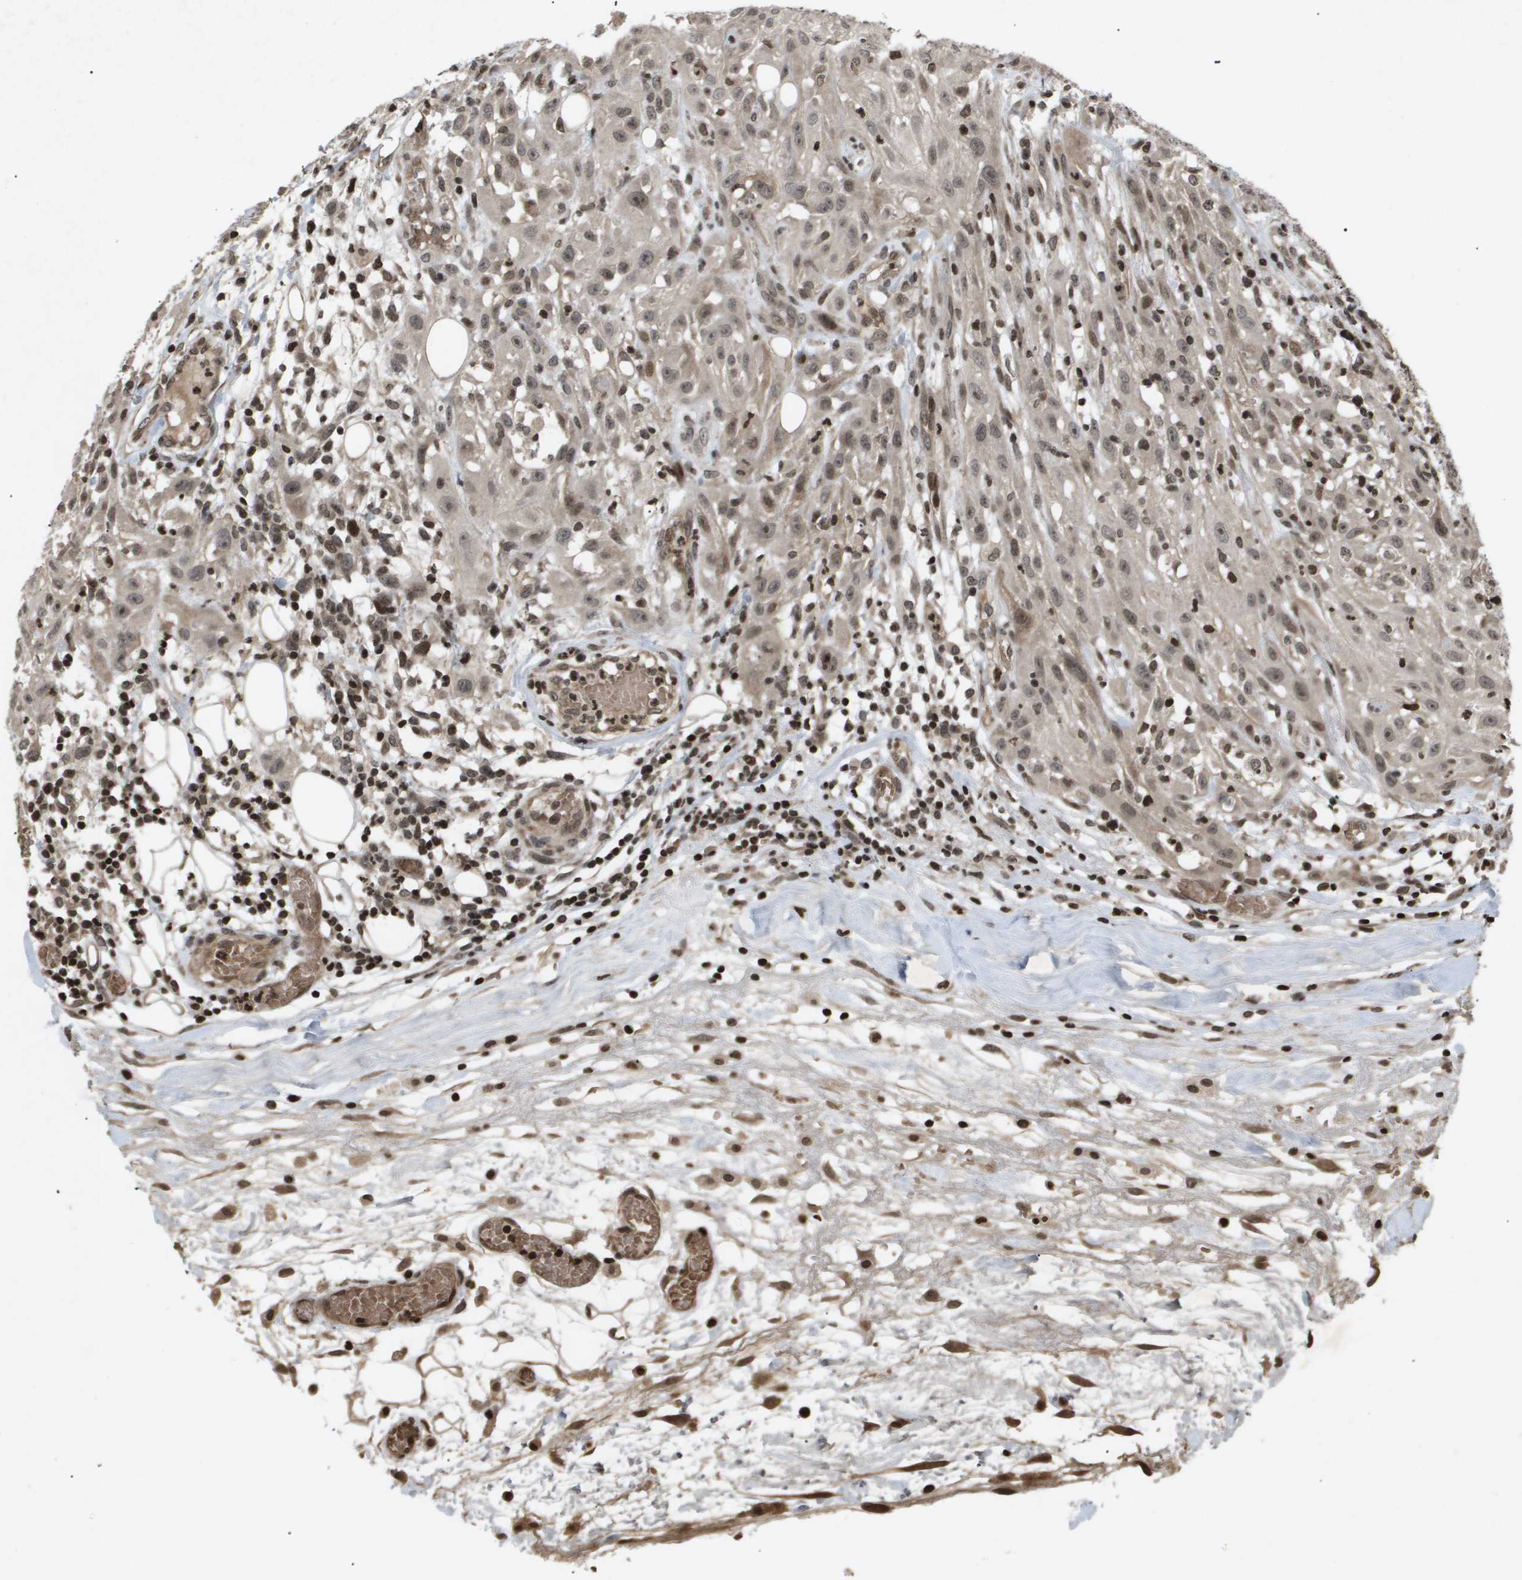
{"staining": {"intensity": "weak", "quantity": ">75%", "location": "cytoplasmic/membranous"}, "tissue": "skin cancer", "cell_type": "Tumor cells", "image_type": "cancer", "snomed": [{"axis": "morphology", "description": "Squamous cell carcinoma, NOS"}, {"axis": "topography", "description": "Skin"}], "caption": "Brown immunohistochemical staining in skin cancer (squamous cell carcinoma) exhibits weak cytoplasmic/membranous expression in approximately >75% of tumor cells.", "gene": "HSPA6", "patient": {"sex": "male", "age": 75}}